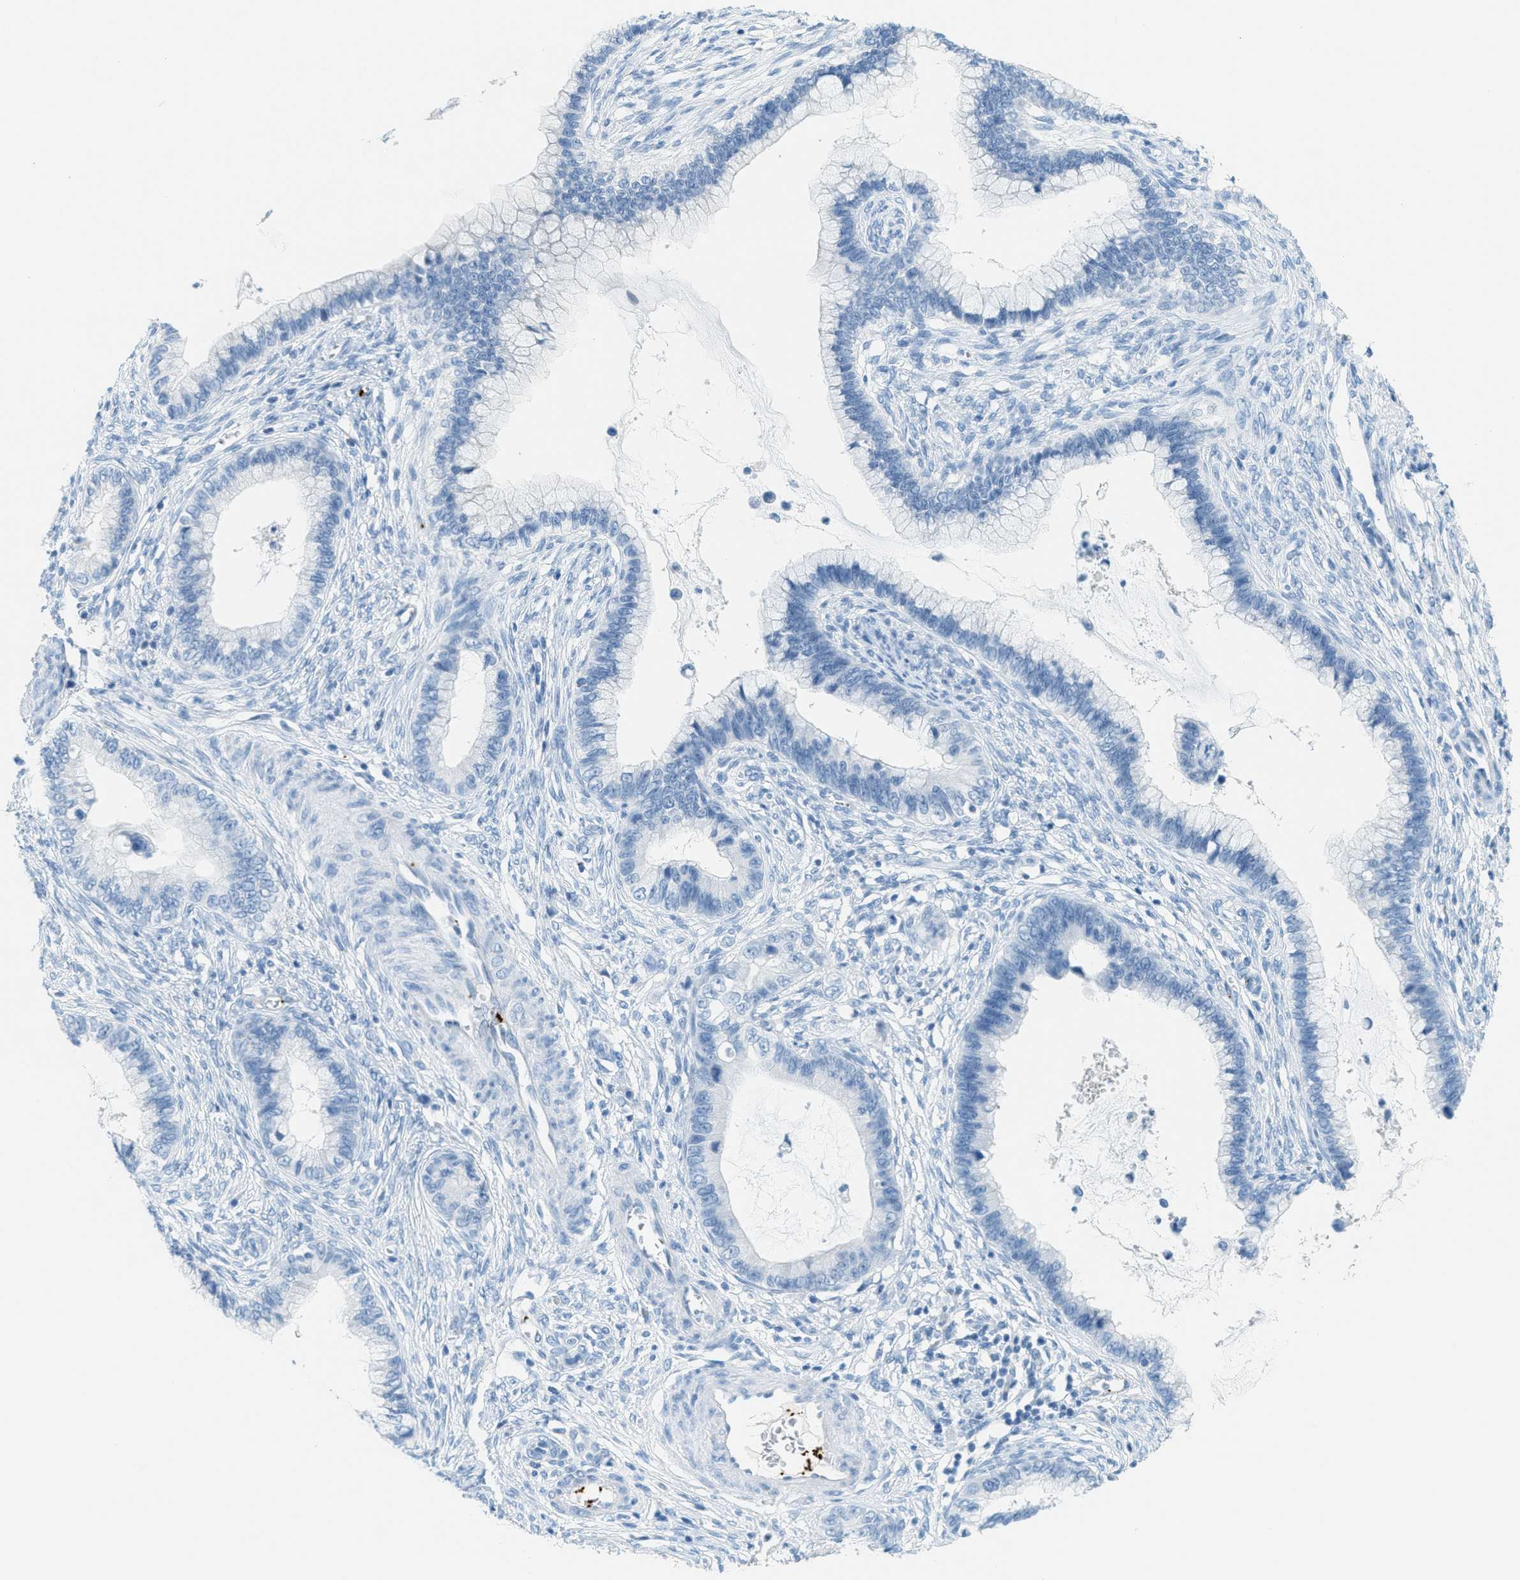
{"staining": {"intensity": "negative", "quantity": "none", "location": "none"}, "tissue": "cervical cancer", "cell_type": "Tumor cells", "image_type": "cancer", "snomed": [{"axis": "morphology", "description": "Adenocarcinoma, NOS"}, {"axis": "topography", "description": "Cervix"}], "caption": "Tumor cells show no significant protein positivity in adenocarcinoma (cervical).", "gene": "PPBP", "patient": {"sex": "female", "age": 44}}